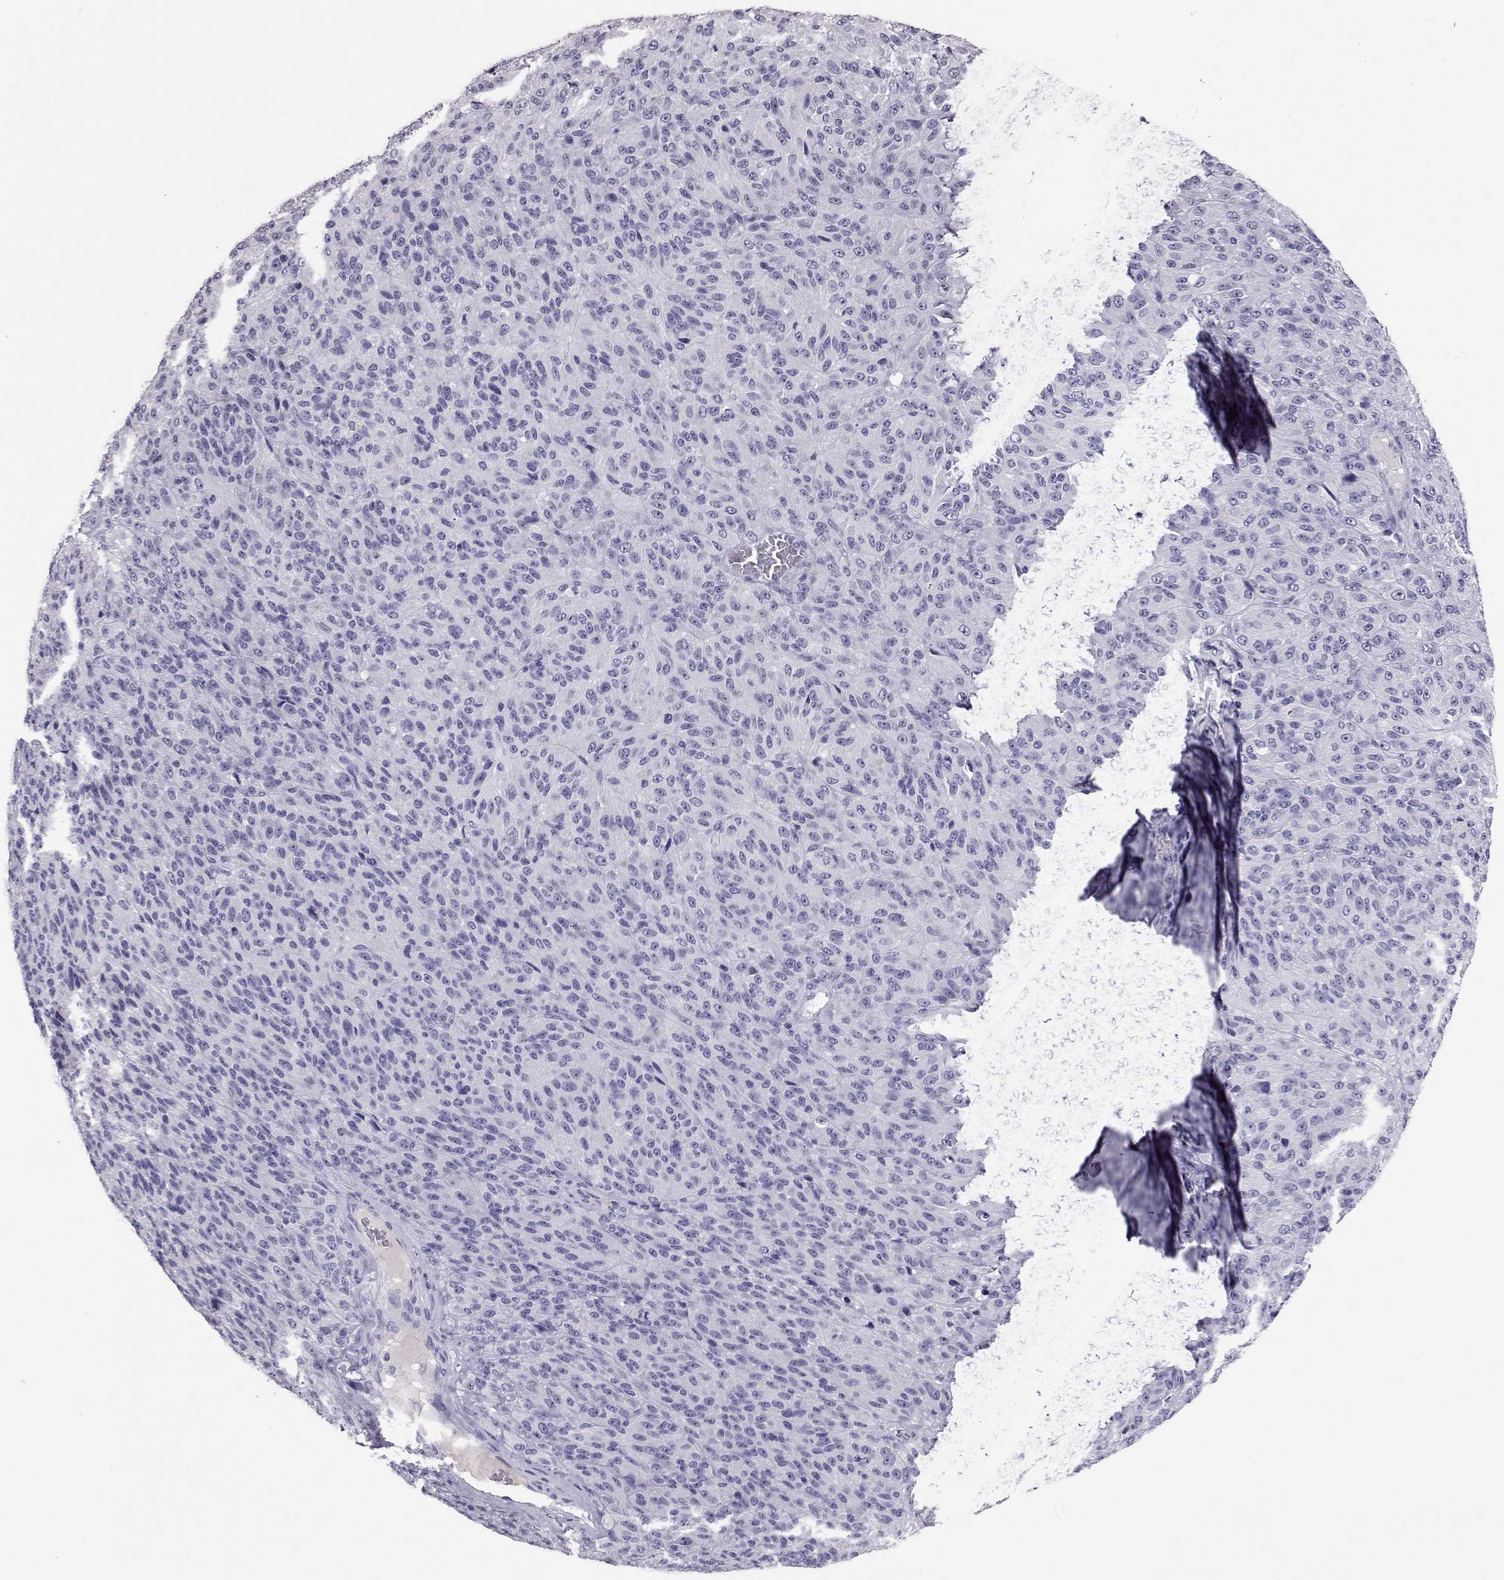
{"staining": {"intensity": "negative", "quantity": "none", "location": "none"}, "tissue": "melanoma", "cell_type": "Tumor cells", "image_type": "cancer", "snomed": [{"axis": "morphology", "description": "Malignant melanoma, Metastatic site"}, {"axis": "topography", "description": "Brain"}], "caption": "This is an immunohistochemistry (IHC) photomicrograph of malignant melanoma (metastatic site). There is no staining in tumor cells.", "gene": "PMCH", "patient": {"sex": "female", "age": 56}}